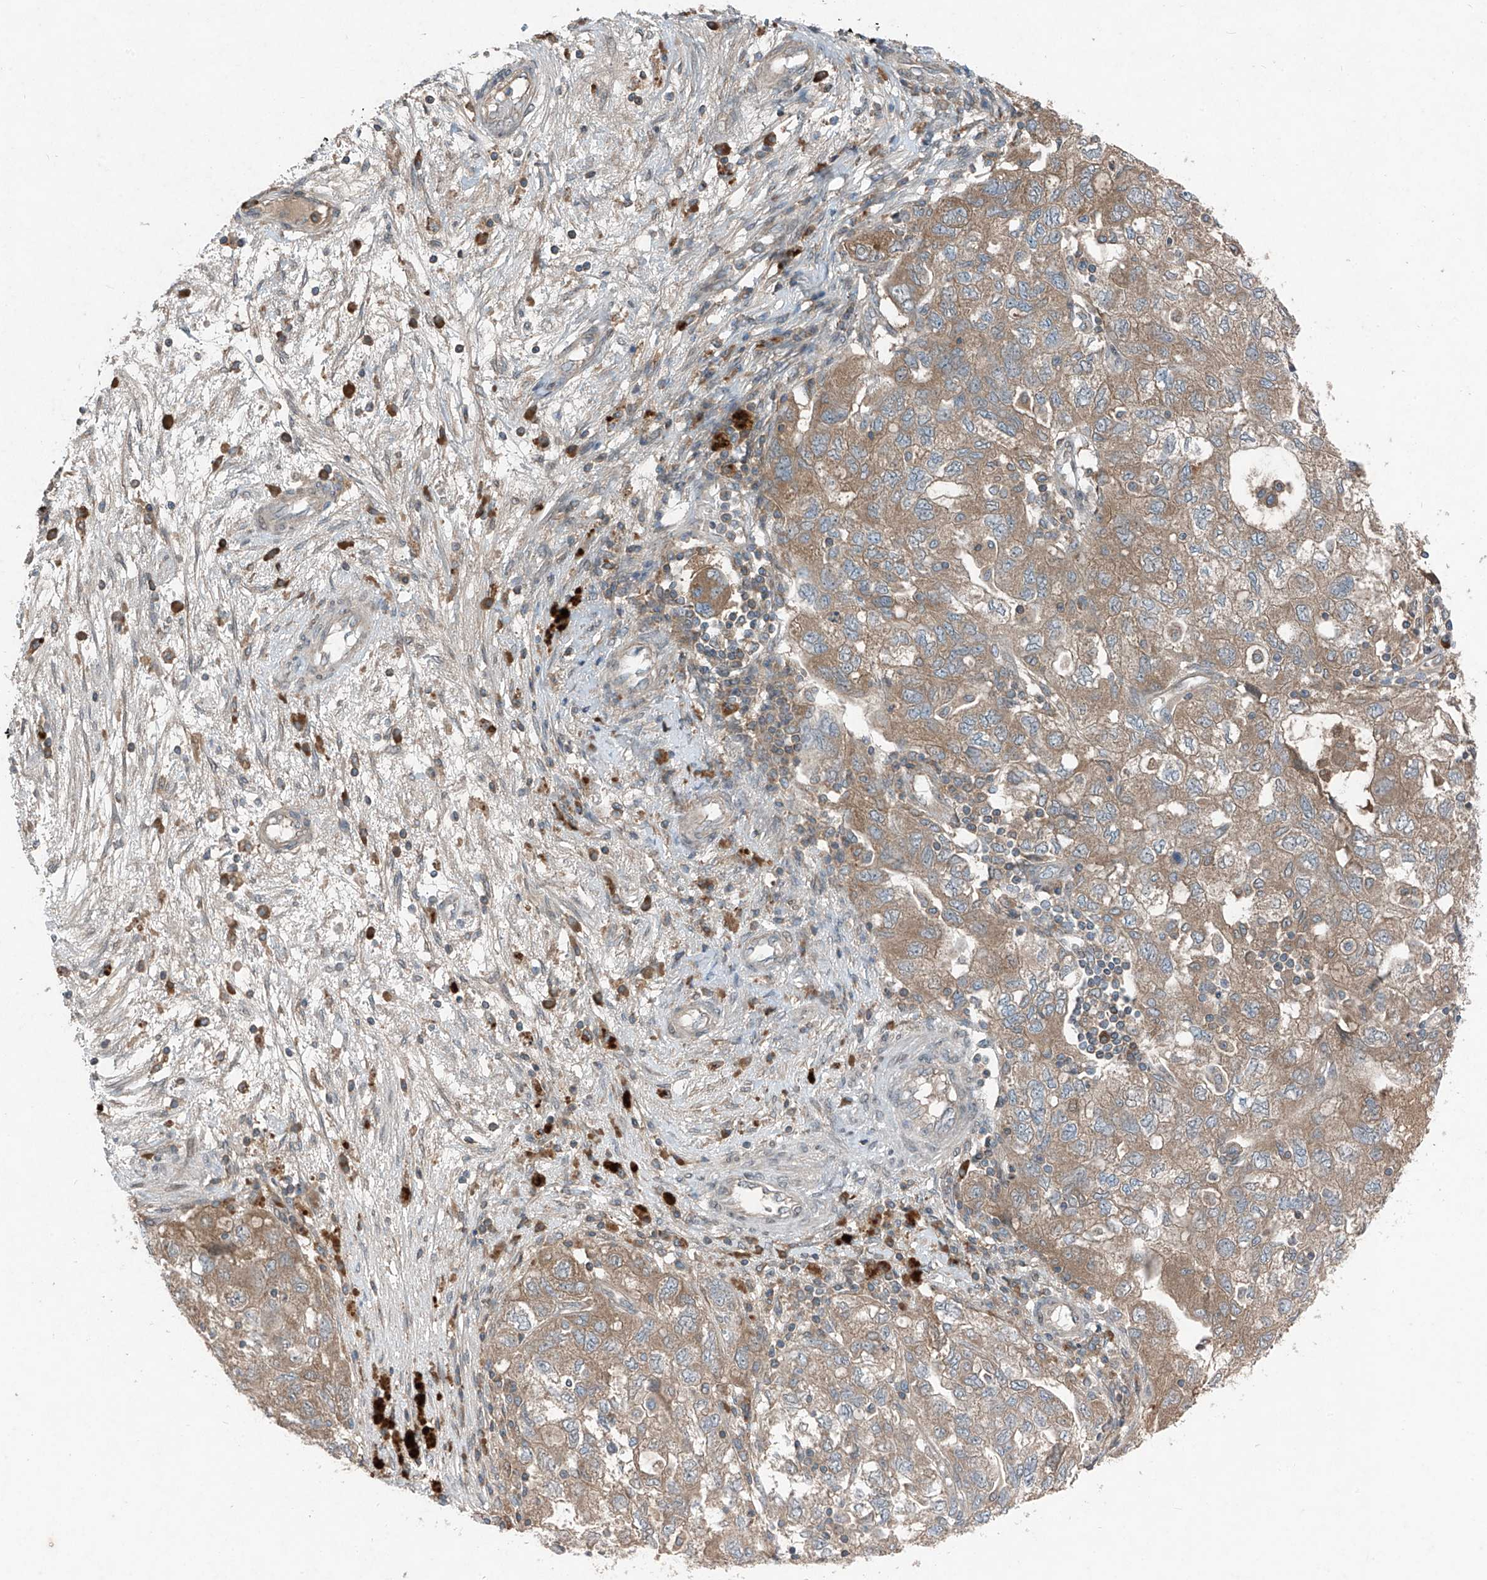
{"staining": {"intensity": "weak", "quantity": ">75%", "location": "cytoplasmic/membranous"}, "tissue": "ovarian cancer", "cell_type": "Tumor cells", "image_type": "cancer", "snomed": [{"axis": "morphology", "description": "Carcinoma, NOS"}, {"axis": "morphology", "description": "Cystadenocarcinoma, serous, NOS"}, {"axis": "topography", "description": "Ovary"}], "caption": "Immunohistochemical staining of human ovarian cancer demonstrates low levels of weak cytoplasmic/membranous protein staining in about >75% of tumor cells.", "gene": "FOXRED2", "patient": {"sex": "female", "age": 69}}